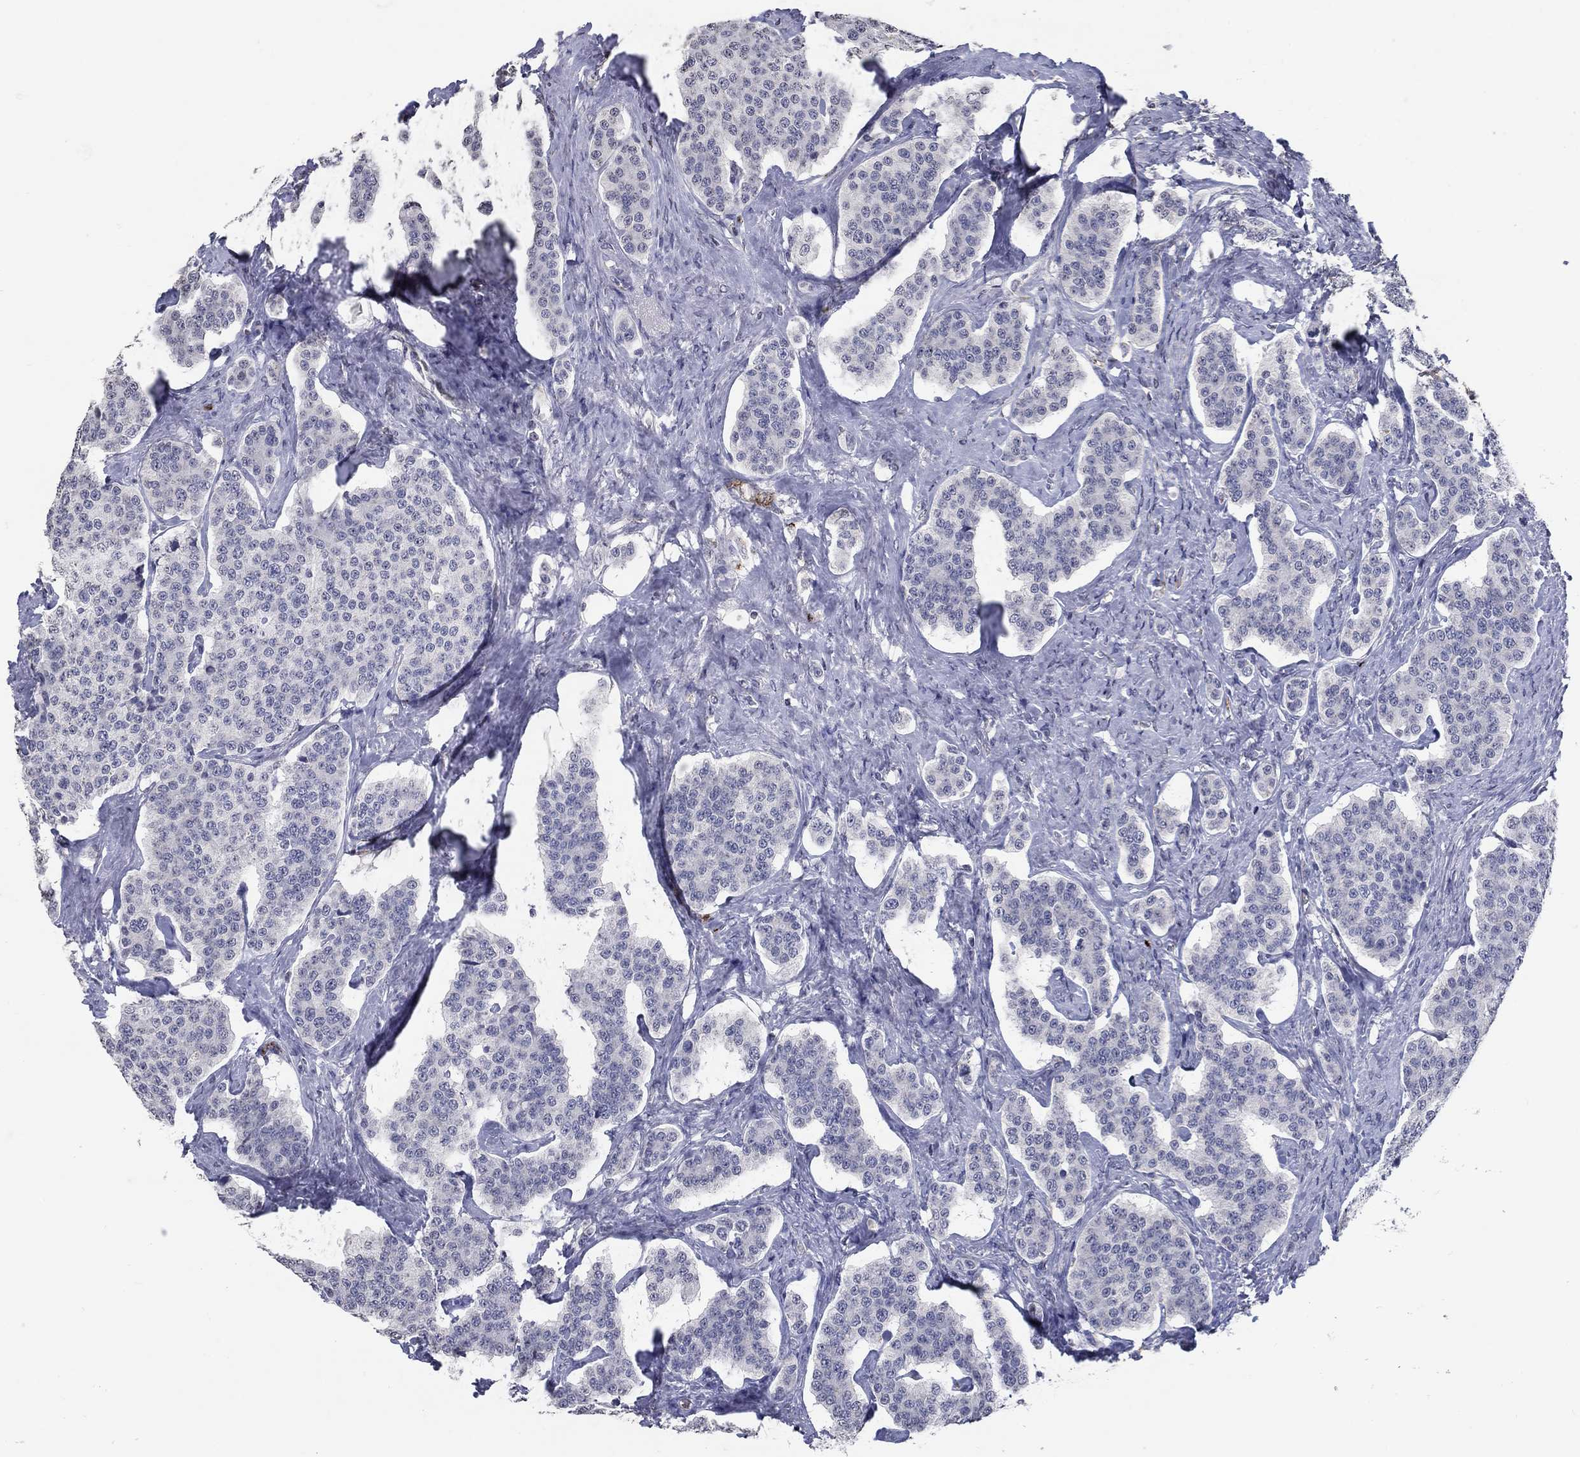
{"staining": {"intensity": "negative", "quantity": "none", "location": "none"}, "tissue": "carcinoid", "cell_type": "Tumor cells", "image_type": "cancer", "snomed": [{"axis": "morphology", "description": "Carcinoid, malignant, NOS"}, {"axis": "topography", "description": "Small intestine"}], "caption": "IHC histopathology image of malignant carcinoid stained for a protein (brown), which displays no positivity in tumor cells.", "gene": "TINAG", "patient": {"sex": "female", "age": 58}}